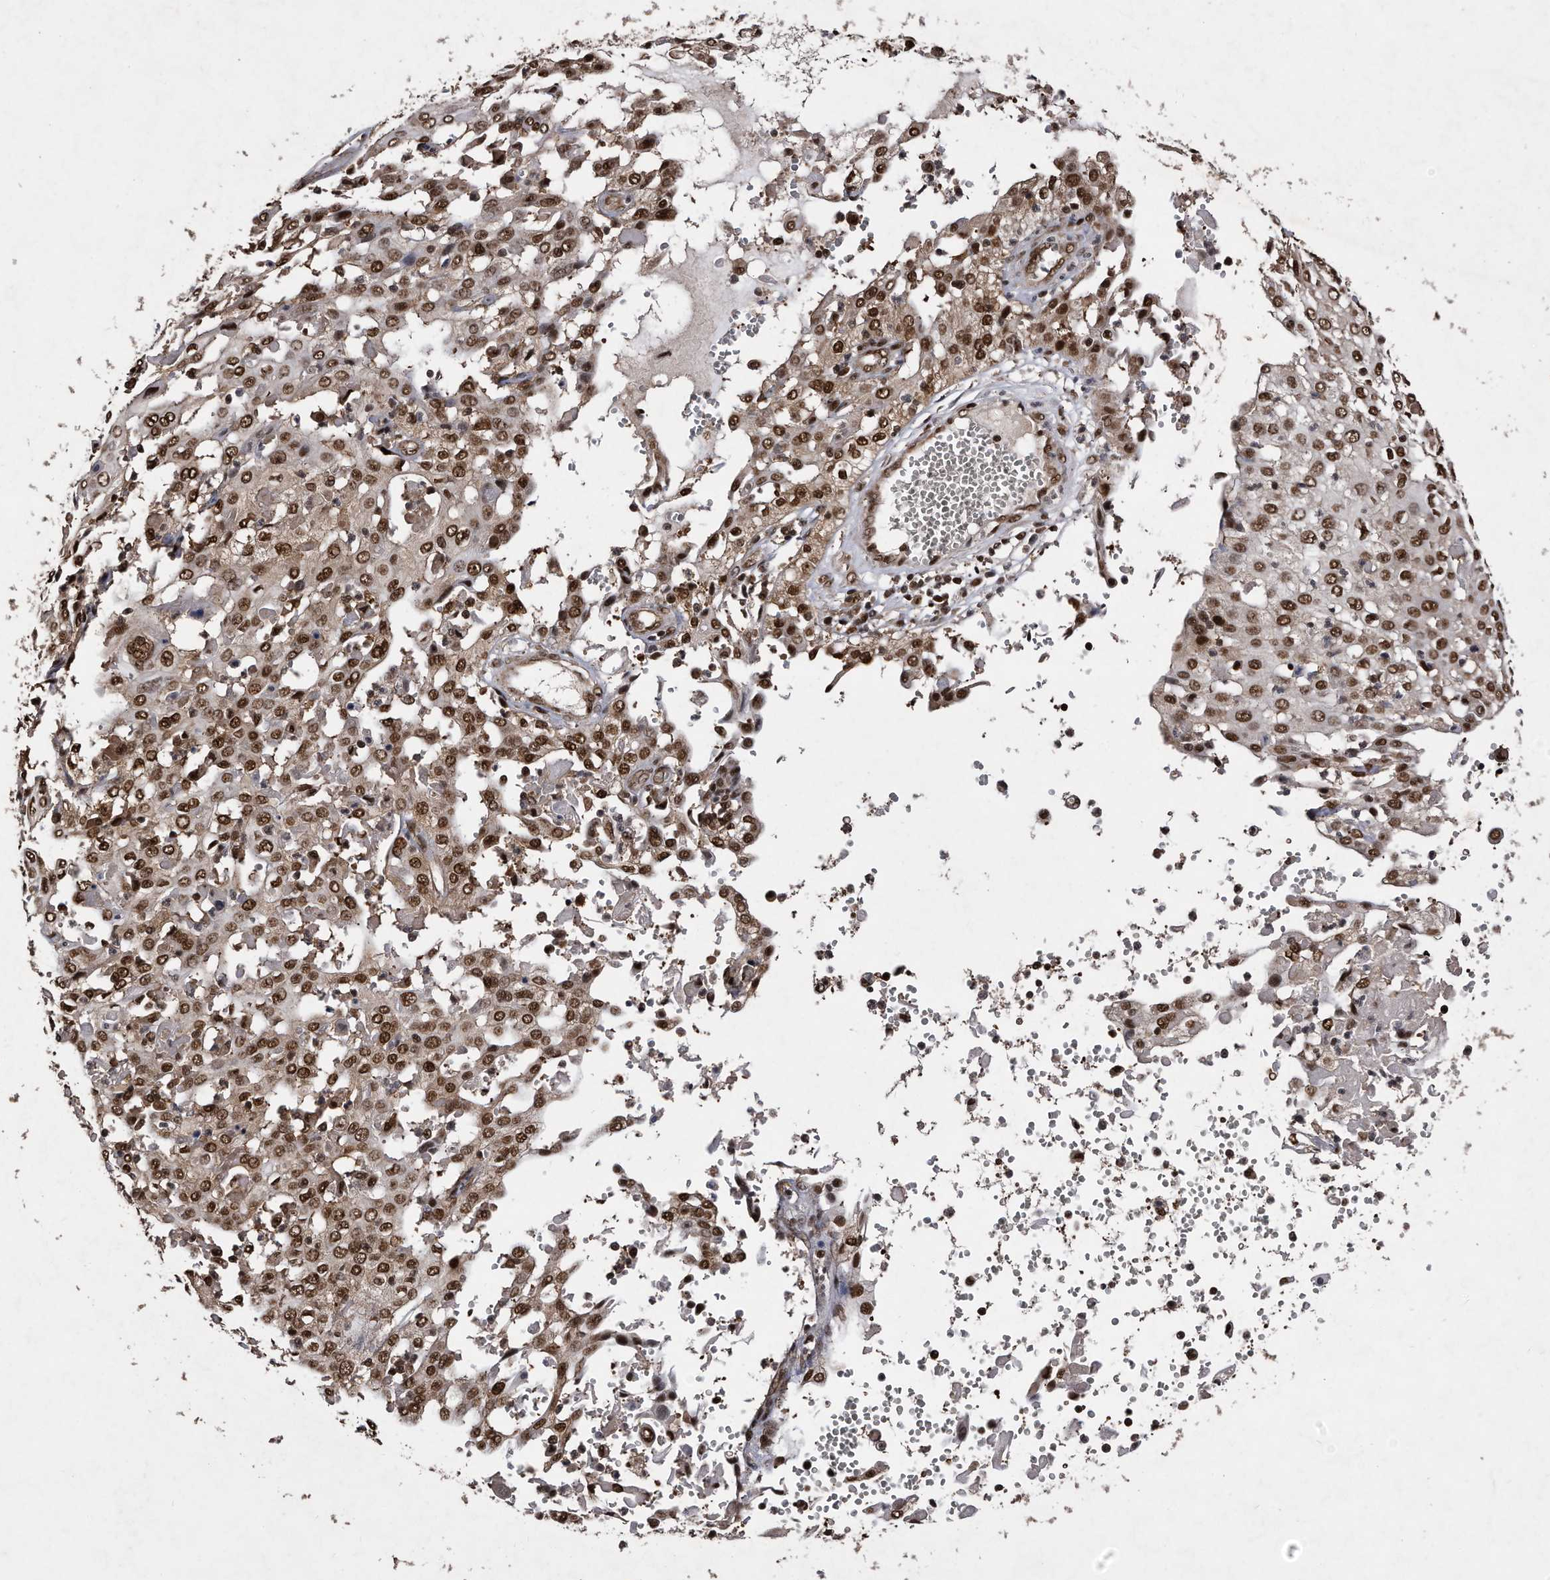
{"staining": {"intensity": "moderate", "quantity": ">75%", "location": "cytoplasmic/membranous,nuclear"}, "tissue": "cervical cancer", "cell_type": "Tumor cells", "image_type": "cancer", "snomed": [{"axis": "morphology", "description": "Squamous cell carcinoma, NOS"}, {"axis": "topography", "description": "Cervix"}], "caption": "Immunohistochemistry (IHC) histopathology image of human cervical squamous cell carcinoma stained for a protein (brown), which displays medium levels of moderate cytoplasmic/membranous and nuclear staining in approximately >75% of tumor cells.", "gene": "RAD23B", "patient": {"sex": "female", "age": 39}}